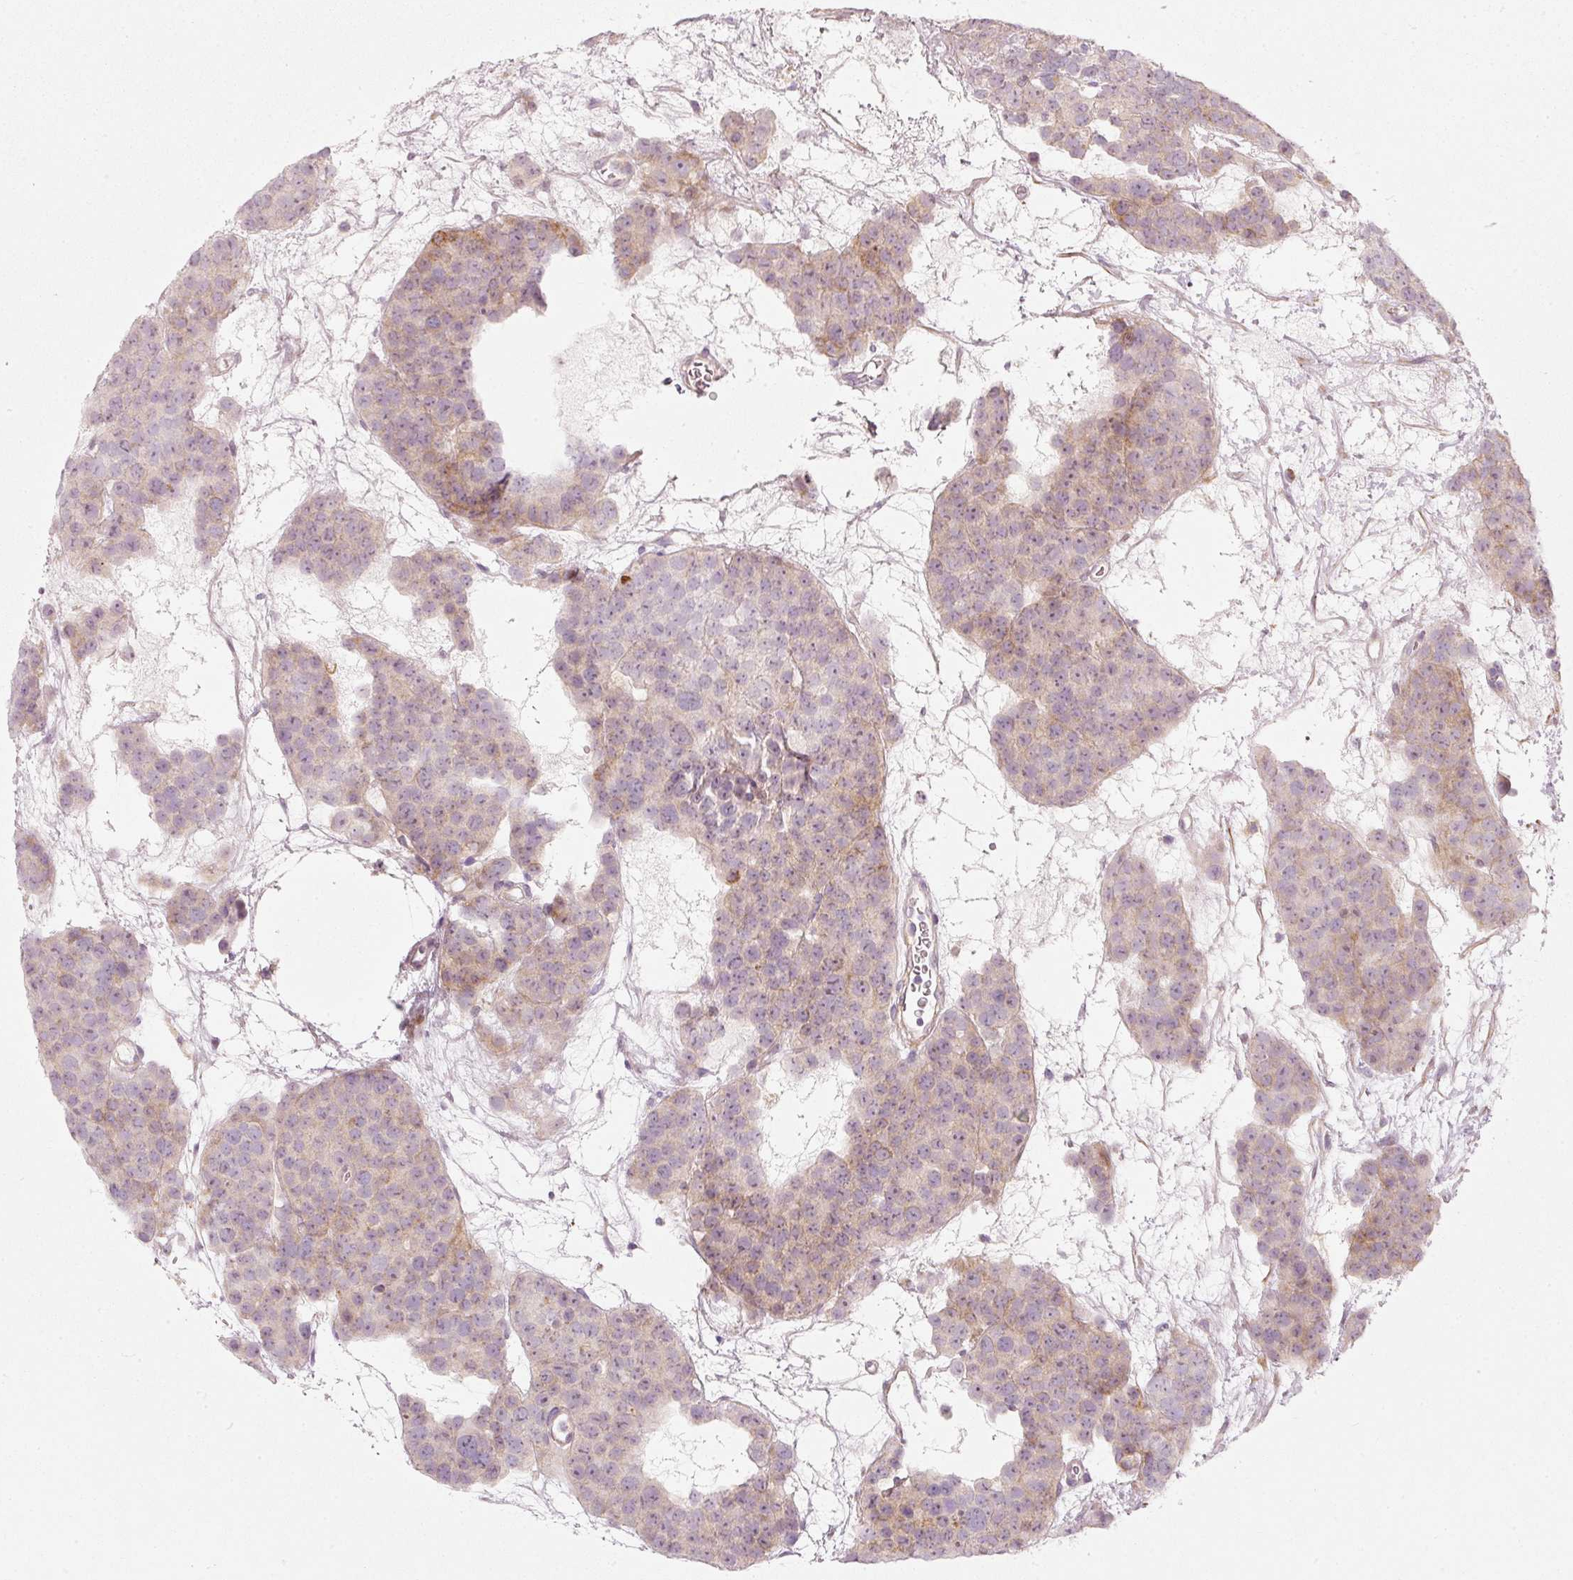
{"staining": {"intensity": "weak", "quantity": "<25%", "location": "cytoplasmic/membranous"}, "tissue": "testis cancer", "cell_type": "Tumor cells", "image_type": "cancer", "snomed": [{"axis": "morphology", "description": "Seminoma, NOS"}, {"axis": "topography", "description": "Testis"}], "caption": "An IHC image of testis cancer is shown. There is no staining in tumor cells of testis cancer. (IHC, brightfield microscopy, high magnification).", "gene": "KCNQ1", "patient": {"sex": "male", "age": 71}}